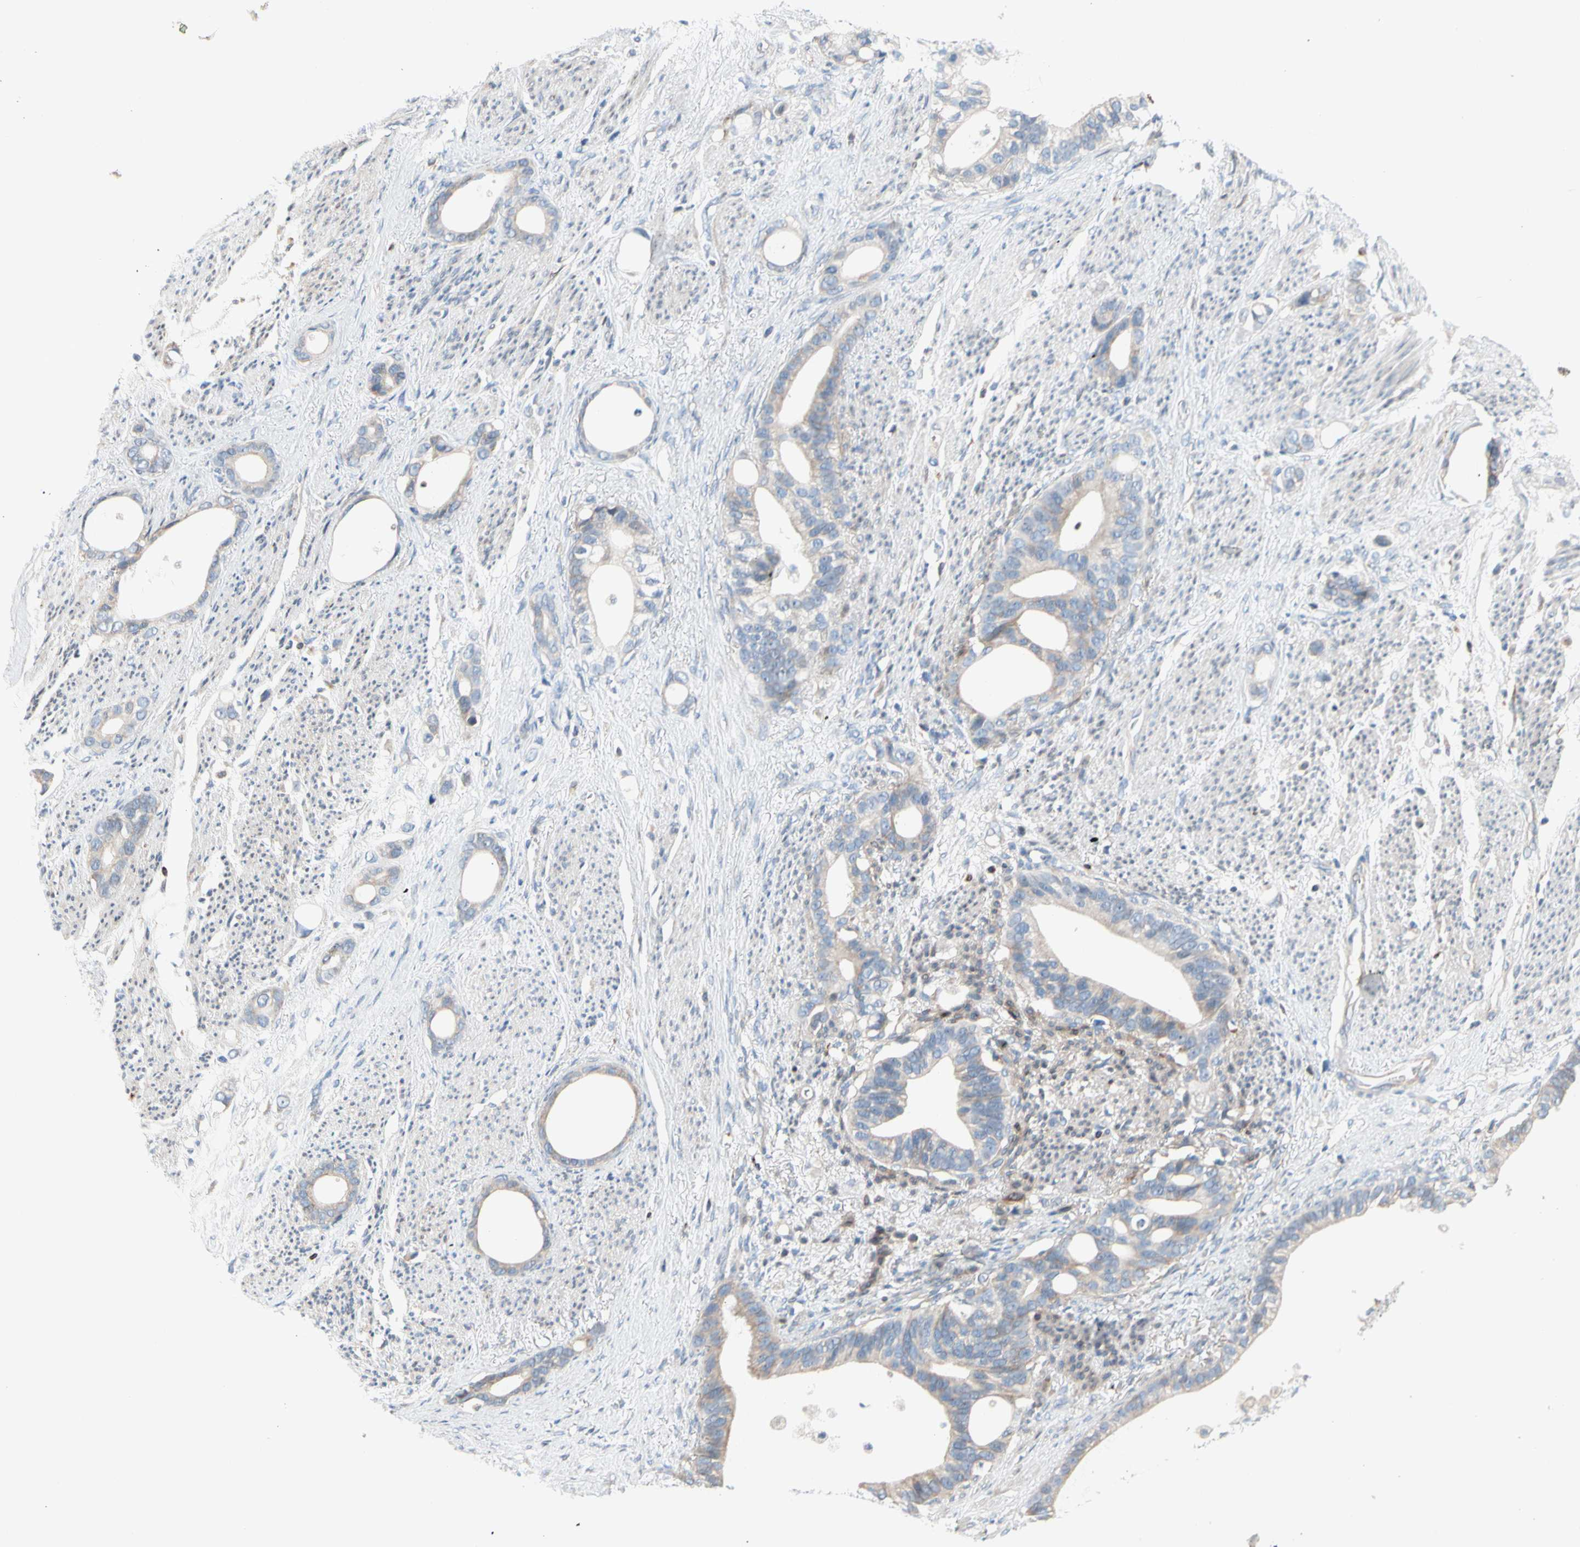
{"staining": {"intensity": "negative", "quantity": "none", "location": "none"}, "tissue": "stomach cancer", "cell_type": "Tumor cells", "image_type": "cancer", "snomed": [{"axis": "morphology", "description": "Adenocarcinoma, NOS"}, {"axis": "topography", "description": "Stomach"}], "caption": "Immunohistochemistry photomicrograph of stomach cancer stained for a protein (brown), which exhibits no positivity in tumor cells.", "gene": "MAP3K3", "patient": {"sex": "female", "age": 75}}